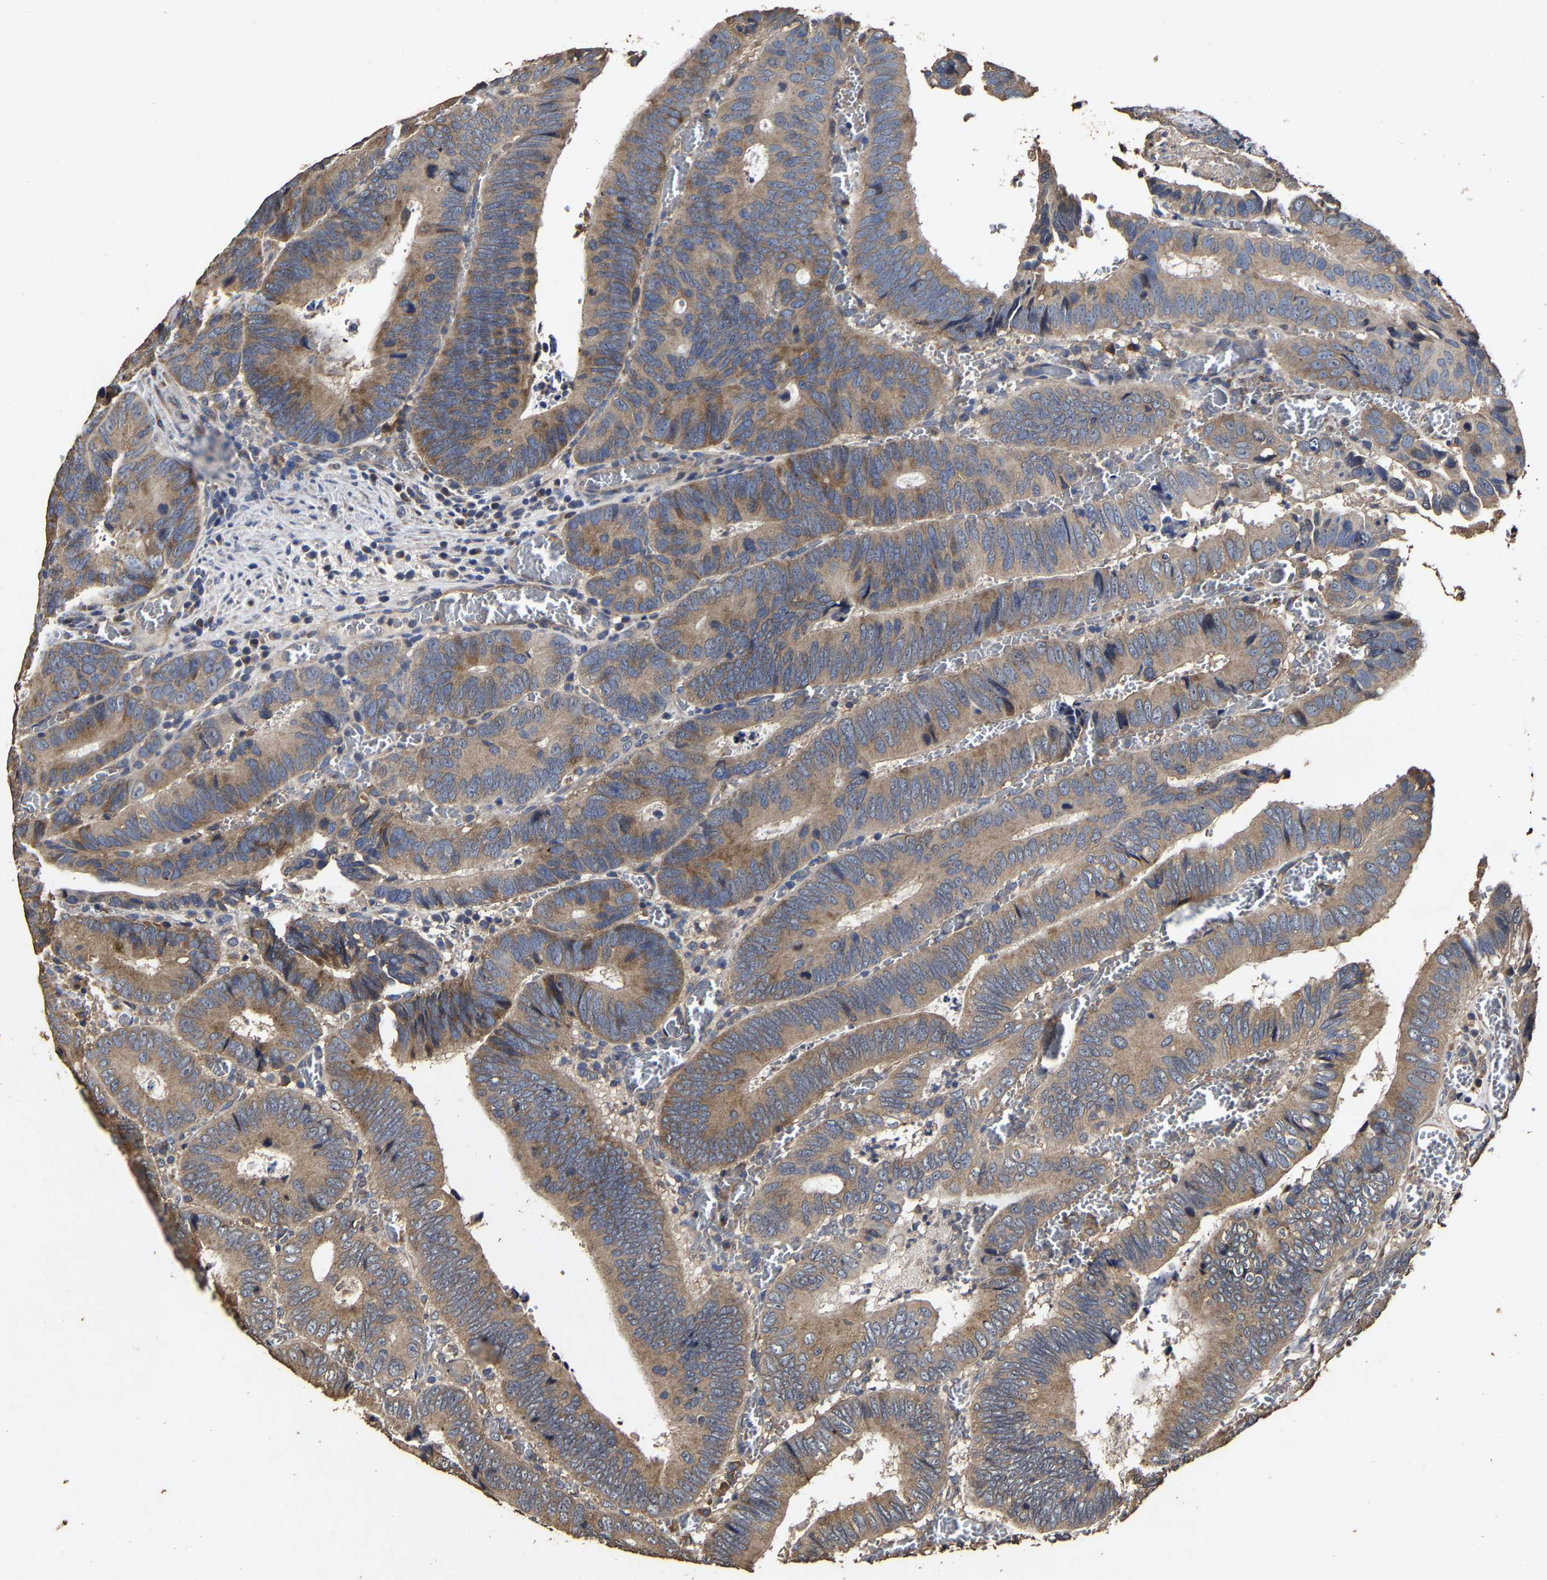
{"staining": {"intensity": "moderate", "quantity": ">75%", "location": "cytoplasmic/membranous"}, "tissue": "colorectal cancer", "cell_type": "Tumor cells", "image_type": "cancer", "snomed": [{"axis": "morphology", "description": "Inflammation, NOS"}, {"axis": "morphology", "description": "Adenocarcinoma, NOS"}, {"axis": "topography", "description": "Colon"}], "caption": "Protein expression by immunohistochemistry exhibits moderate cytoplasmic/membranous staining in about >75% of tumor cells in colorectal cancer.", "gene": "PPM1K", "patient": {"sex": "male", "age": 72}}